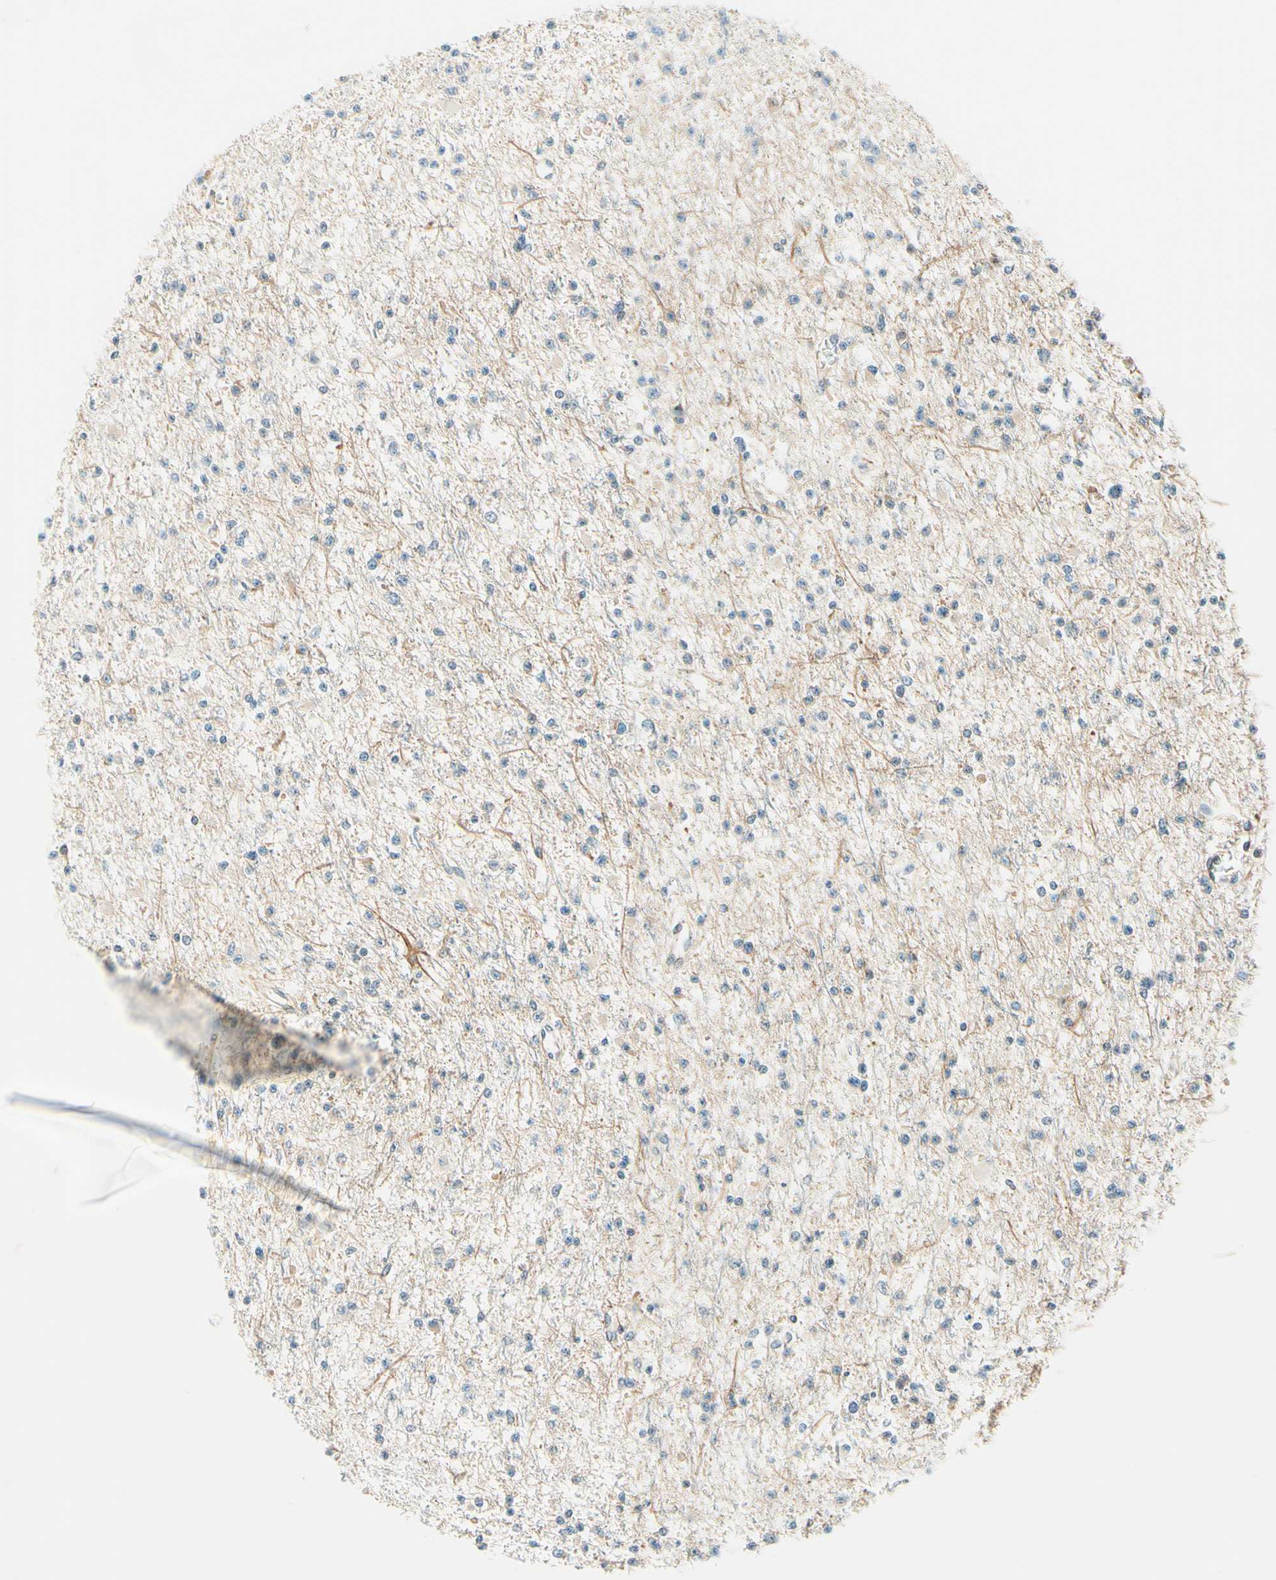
{"staining": {"intensity": "weak", "quantity": "<25%", "location": "cytoplasmic/membranous"}, "tissue": "glioma", "cell_type": "Tumor cells", "image_type": "cancer", "snomed": [{"axis": "morphology", "description": "Glioma, malignant, Low grade"}, {"axis": "topography", "description": "Brain"}], "caption": "High magnification brightfield microscopy of glioma stained with DAB (brown) and counterstained with hematoxylin (blue): tumor cells show no significant staining.", "gene": "TAOK2", "patient": {"sex": "female", "age": 22}}